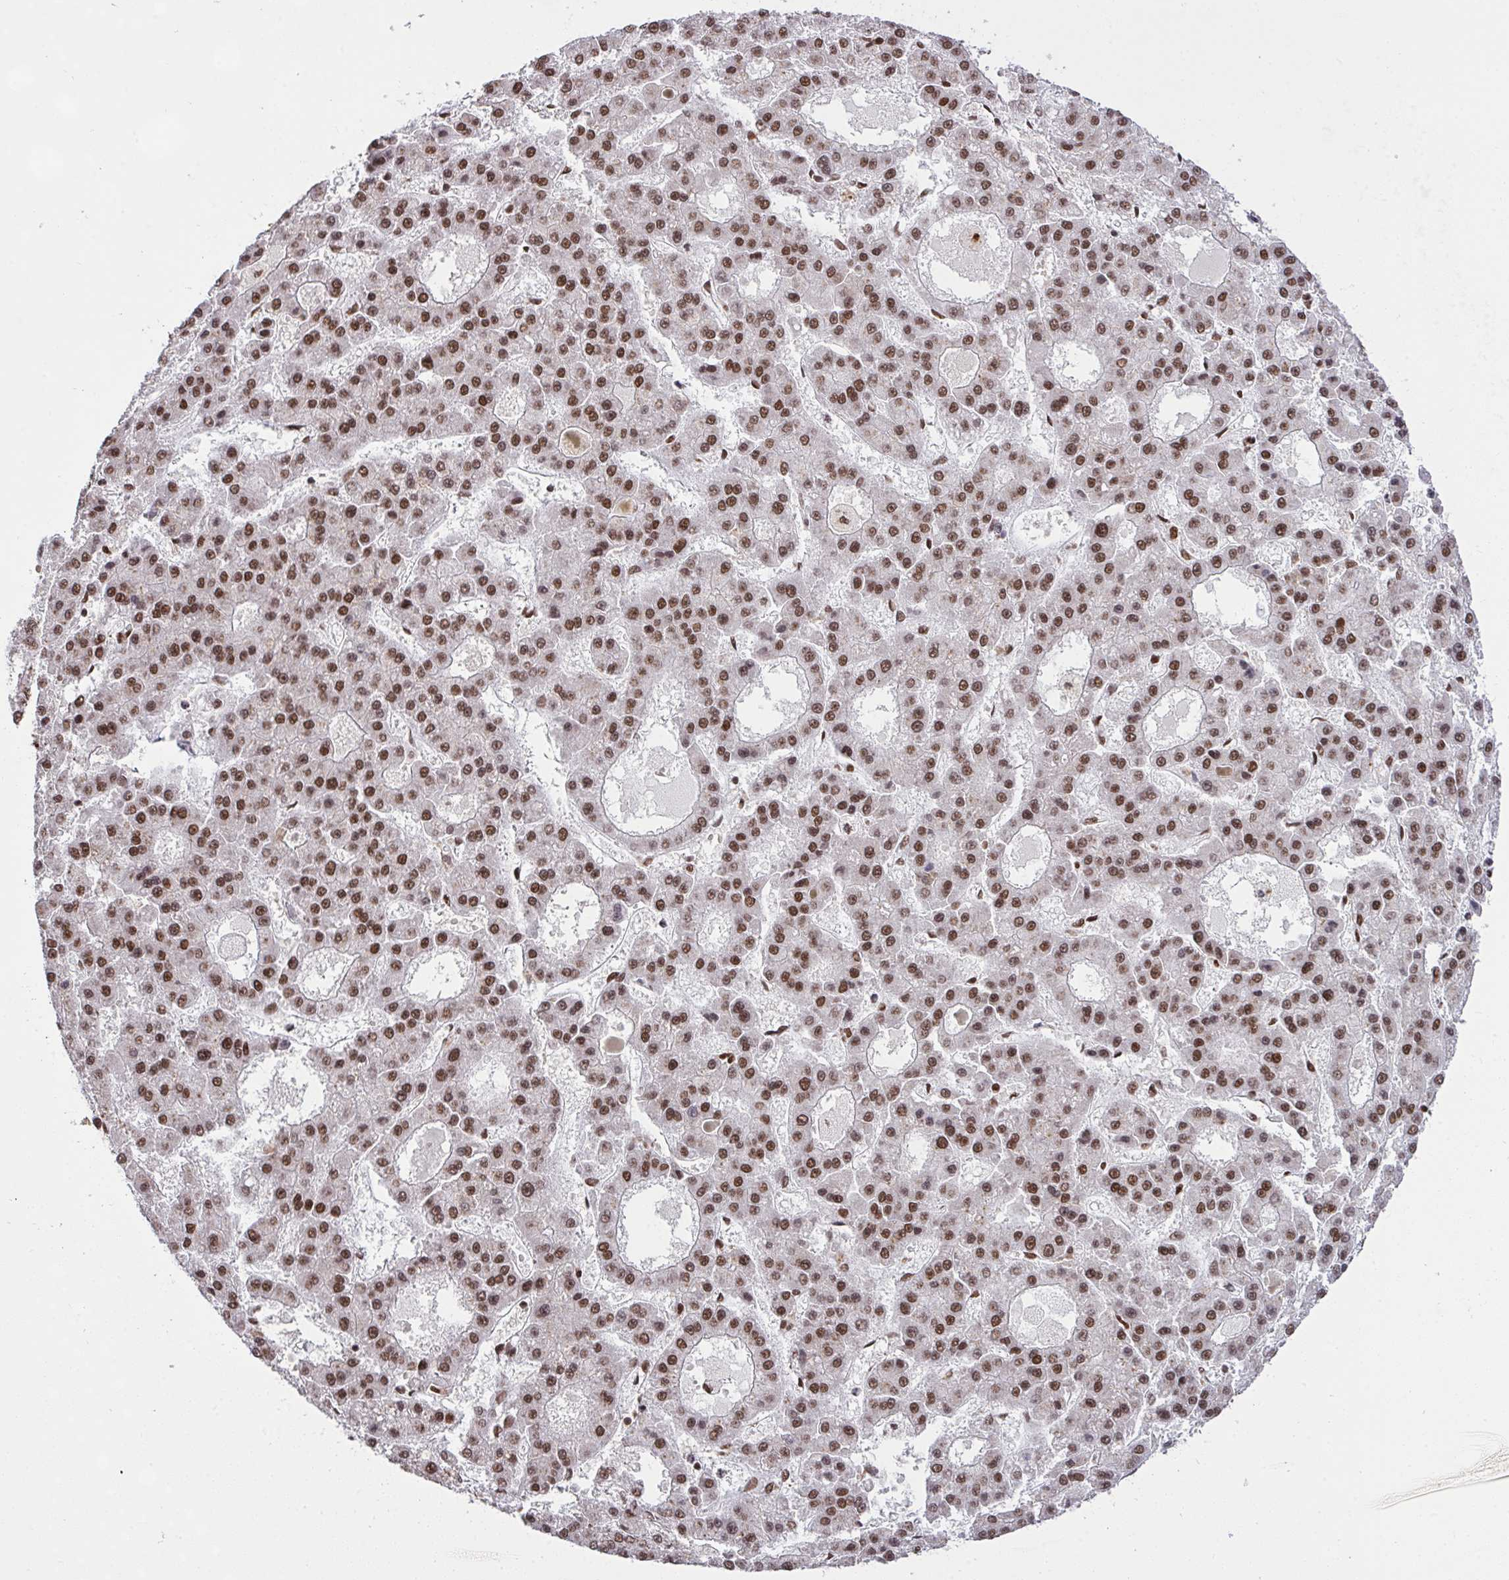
{"staining": {"intensity": "moderate", "quantity": ">75%", "location": "nuclear"}, "tissue": "liver cancer", "cell_type": "Tumor cells", "image_type": "cancer", "snomed": [{"axis": "morphology", "description": "Carcinoma, Hepatocellular, NOS"}, {"axis": "topography", "description": "Liver"}], "caption": "The micrograph exhibits staining of liver hepatocellular carcinoma, revealing moderate nuclear protein positivity (brown color) within tumor cells. (Stains: DAB (3,3'-diaminobenzidine) in brown, nuclei in blue, Microscopy: brightfield microscopy at high magnification).", "gene": "HNRNPL", "patient": {"sex": "male", "age": 70}}